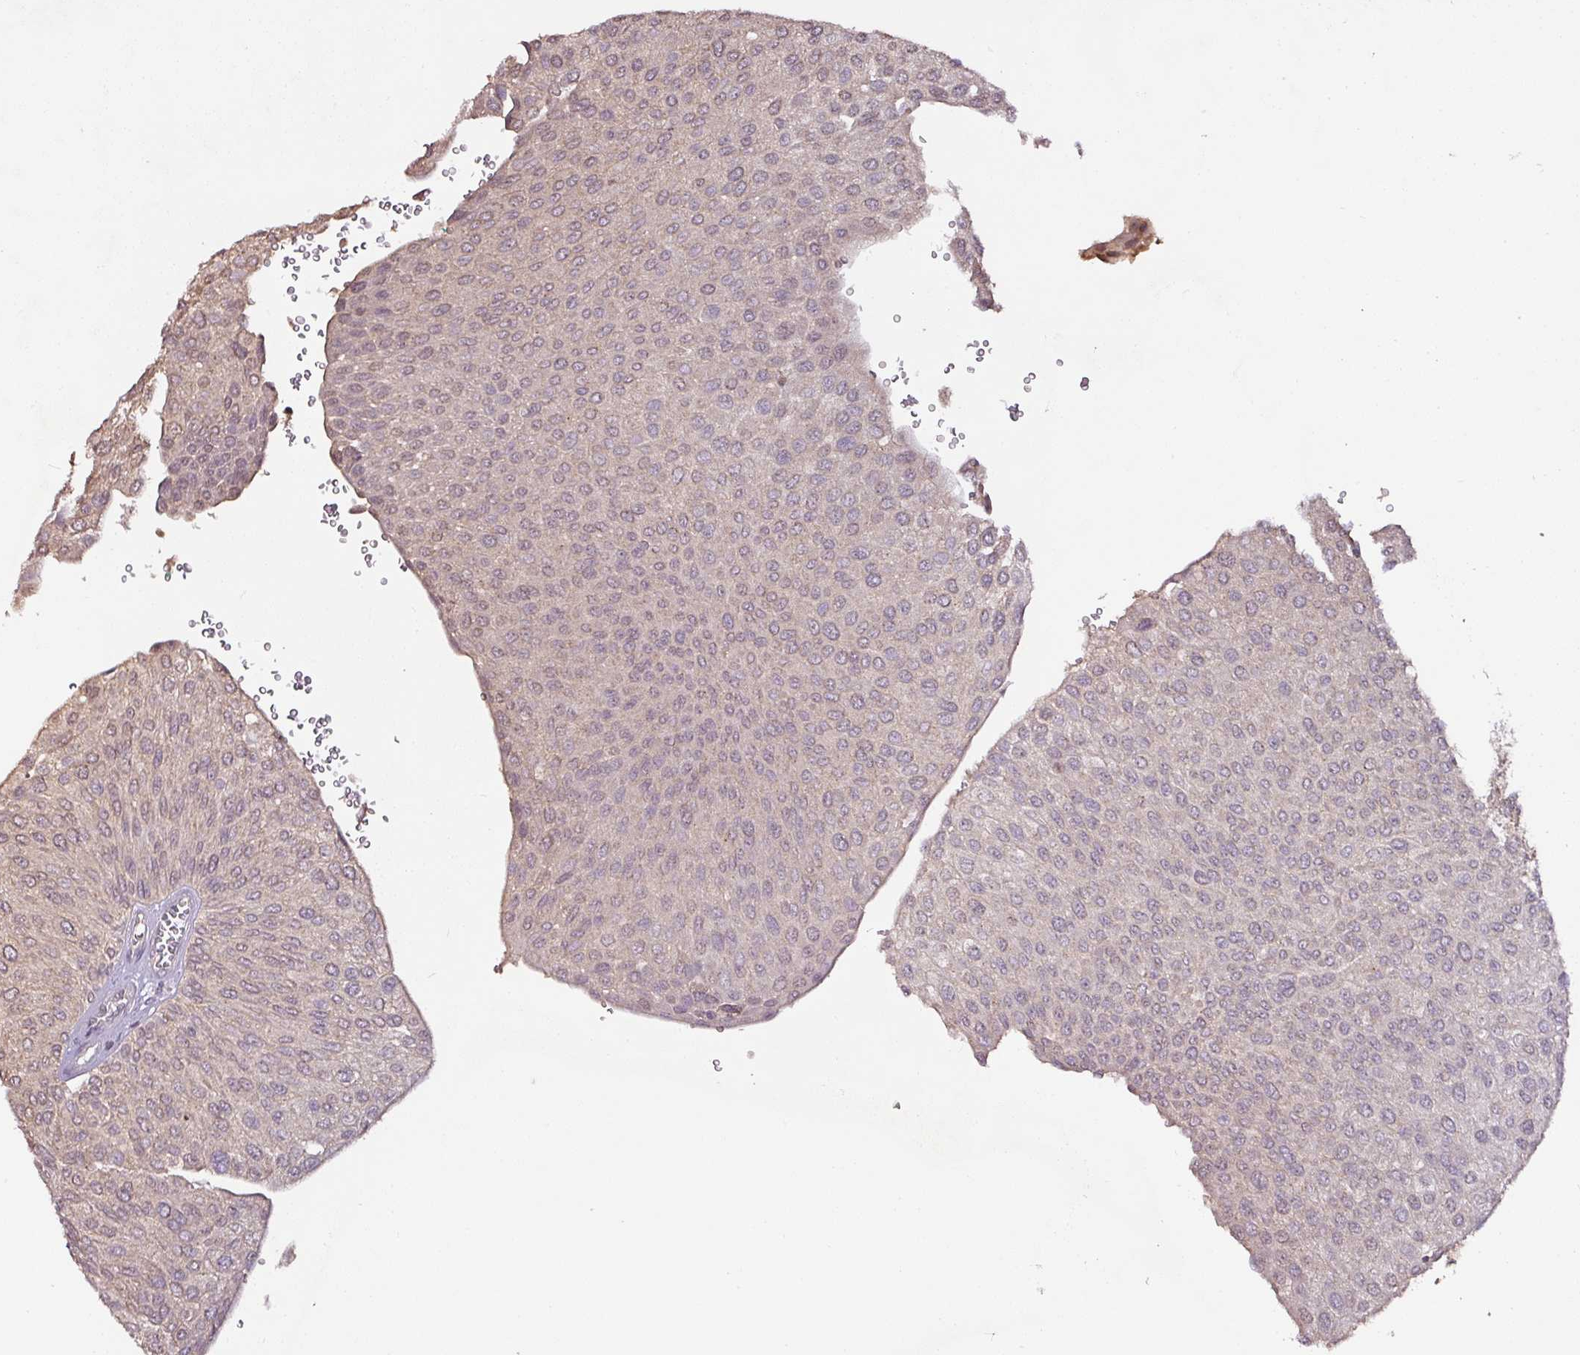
{"staining": {"intensity": "weak", "quantity": "25%-75%", "location": "nuclear"}, "tissue": "urothelial cancer", "cell_type": "Tumor cells", "image_type": "cancer", "snomed": [{"axis": "morphology", "description": "Urothelial carcinoma, NOS"}, {"axis": "topography", "description": "Urinary bladder"}], "caption": "A low amount of weak nuclear staining is appreciated in about 25%-75% of tumor cells in urothelial cancer tissue. Nuclei are stained in blue.", "gene": "RPL38", "patient": {"sex": "male", "age": 67}}